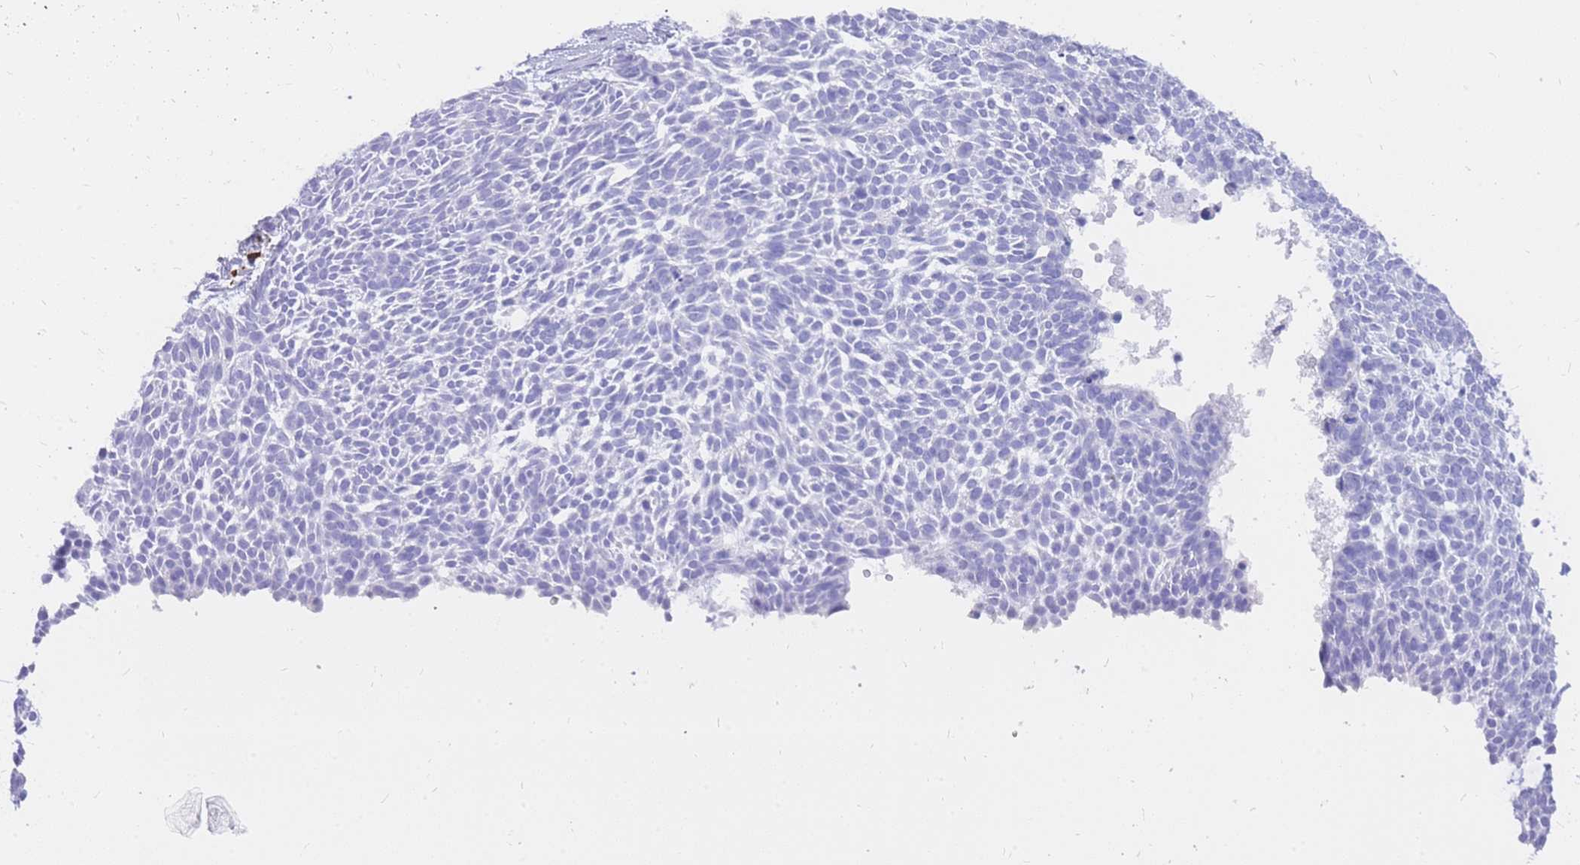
{"staining": {"intensity": "negative", "quantity": "none", "location": "none"}, "tissue": "skin cancer", "cell_type": "Tumor cells", "image_type": "cancer", "snomed": [{"axis": "morphology", "description": "Basal cell carcinoma"}, {"axis": "topography", "description": "Skin"}], "caption": "Tumor cells are negative for brown protein staining in skin cancer (basal cell carcinoma).", "gene": "HERC1", "patient": {"sex": "male", "age": 61}}